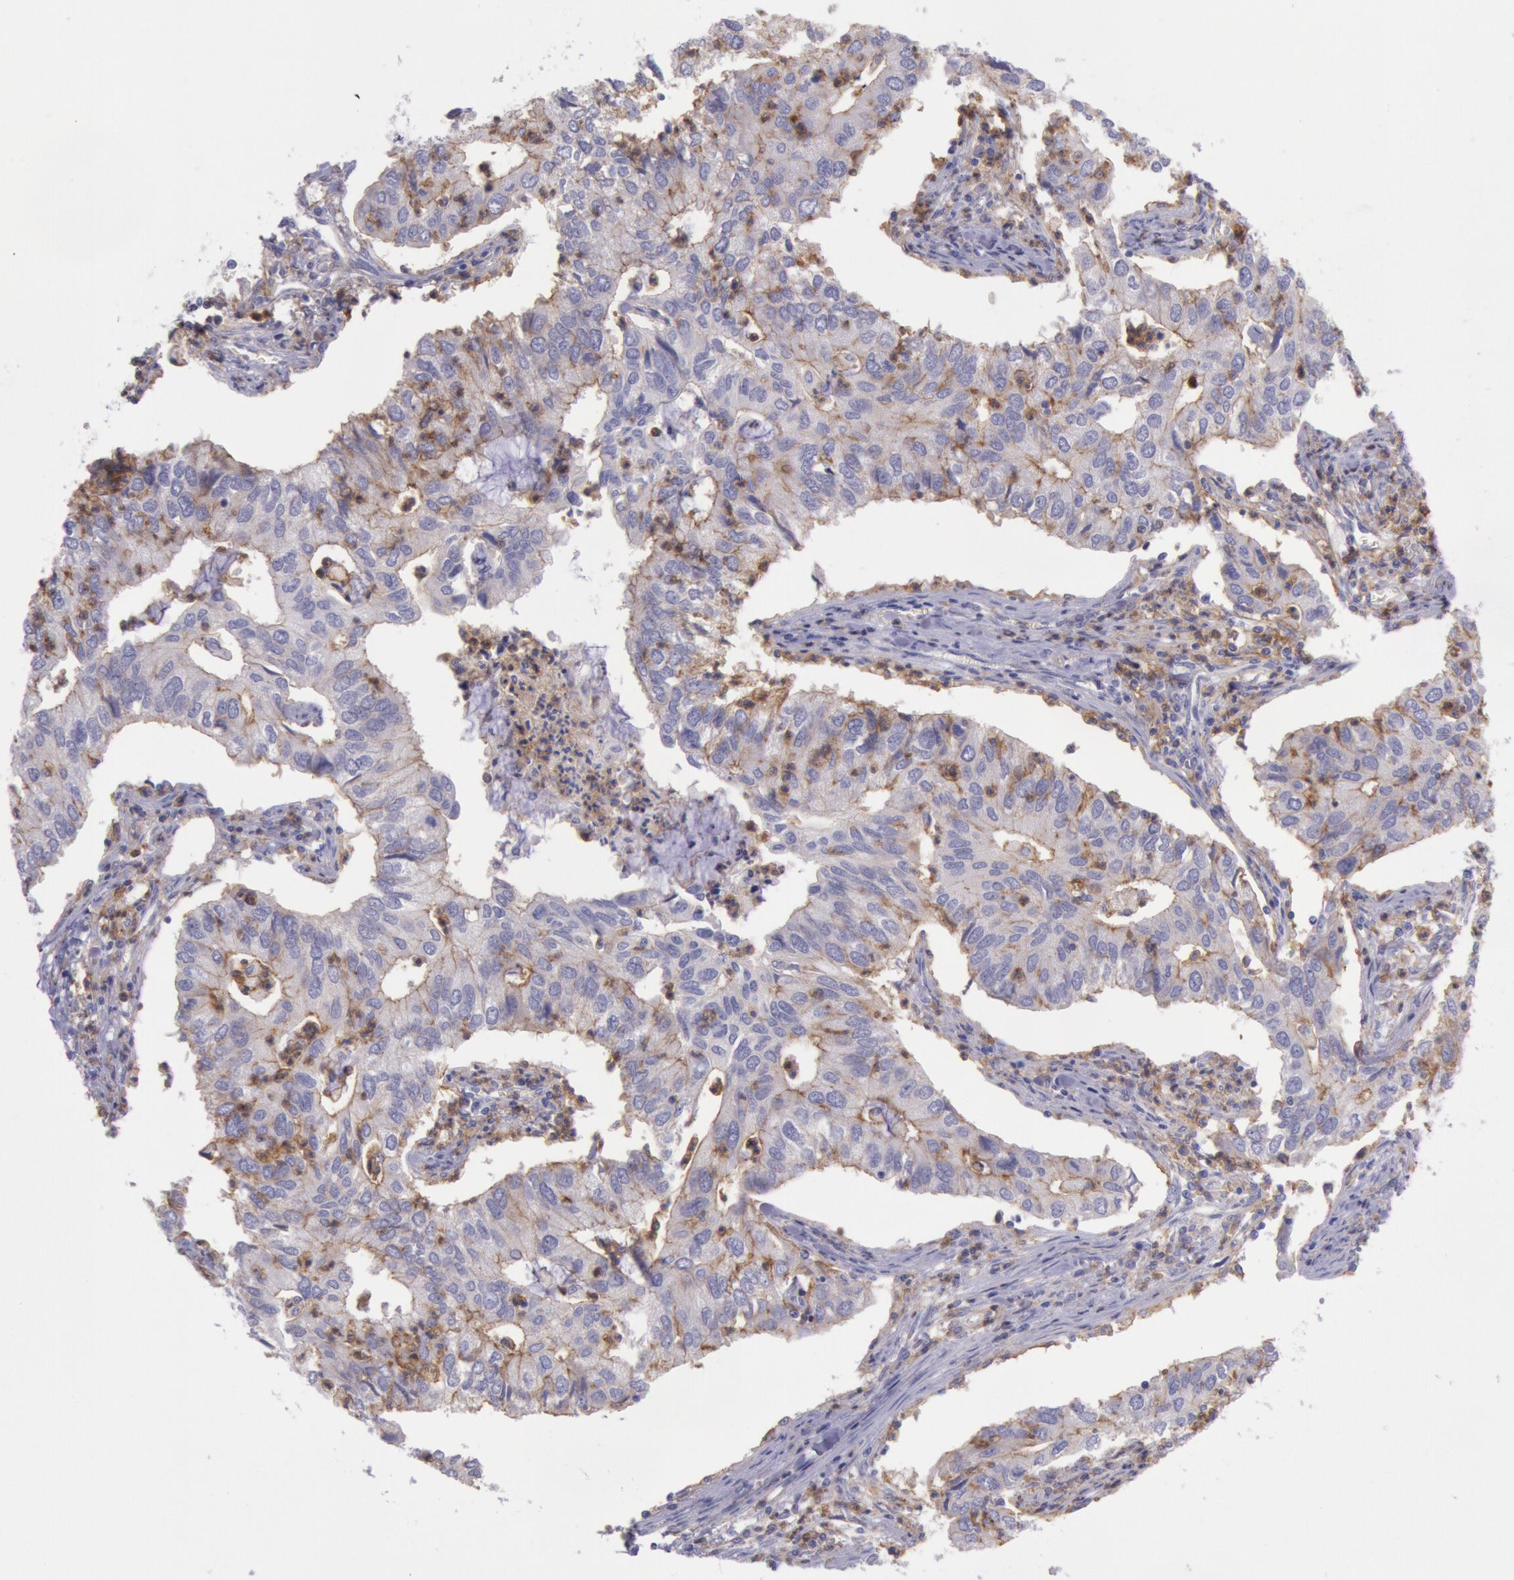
{"staining": {"intensity": "weak", "quantity": "<25%", "location": "cytoplasmic/membranous"}, "tissue": "lung cancer", "cell_type": "Tumor cells", "image_type": "cancer", "snomed": [{"axis": "morphology", "description": "Adenocarcinoma, NOS"}, {"axis": "topography", "description": "Lung"}], "caption": "Tumor cells are negative for protein expression in human adenocarcinoma (lung). (Immunohistochemistry, brightfield microscopy, high magnification).", "gene": "LYN", "patient": {"sex": "male", "age": 48}}